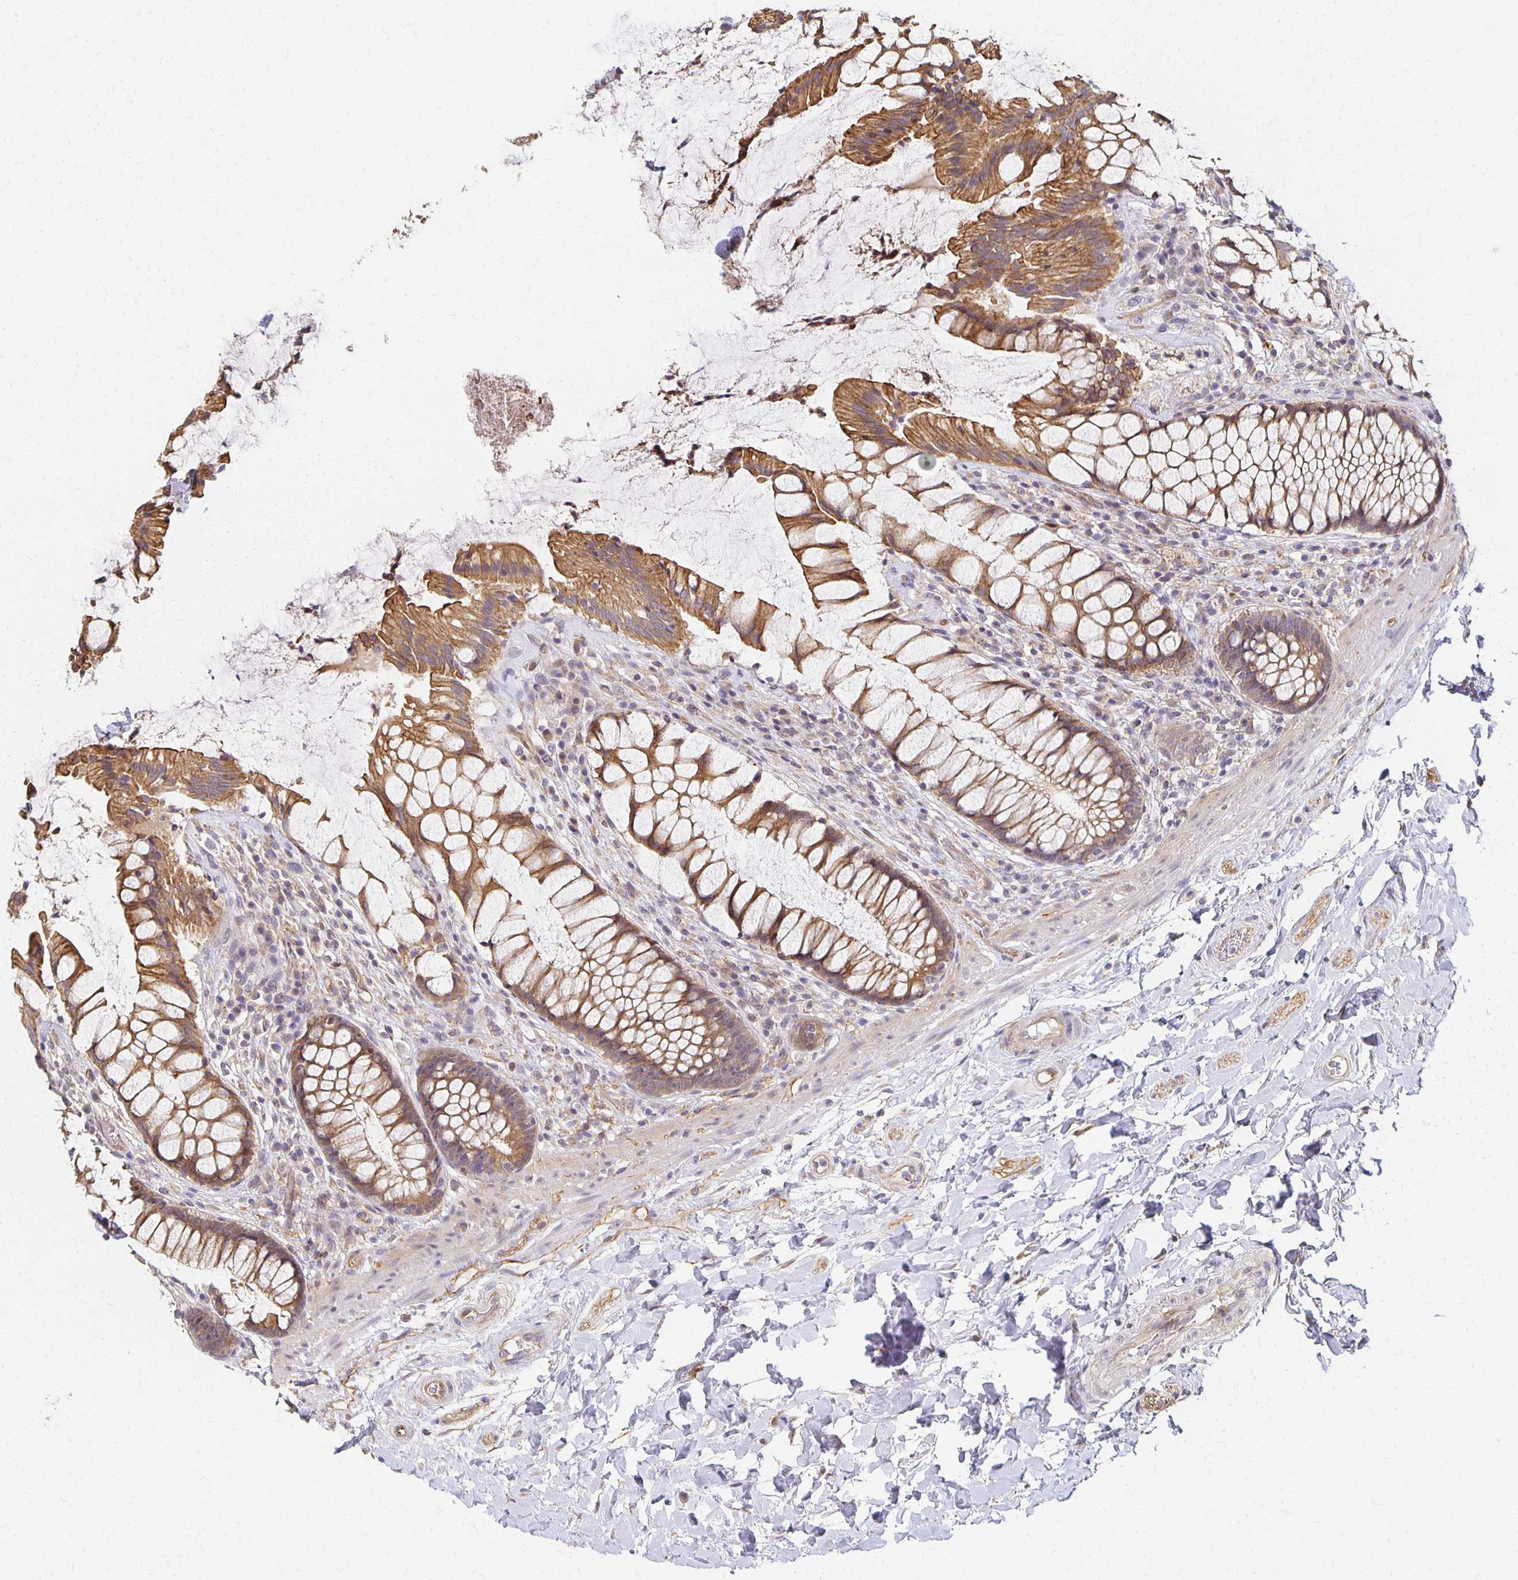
{"staining": {"intensity": "moderate", "quantity": ">75%", "location": "cytoplasmic/membranous"}, "tissue": "rectum", "cell_type": "Glandular cells", "image_type": "normal", "snomed": [{"axis": "morphology", "description": "Normal tissue, NOS"}, {"axis": "topography", "description": "Rectum"}], "caption": "Immunohistochemistry (IHC) of unremarkable human rectum reveals medium levels of moderate cytoplasmic/membranous staining in approximately >75% of glandular cells.", "gene": "SORL1", "patient": {"sex": "female", "age": 58}}